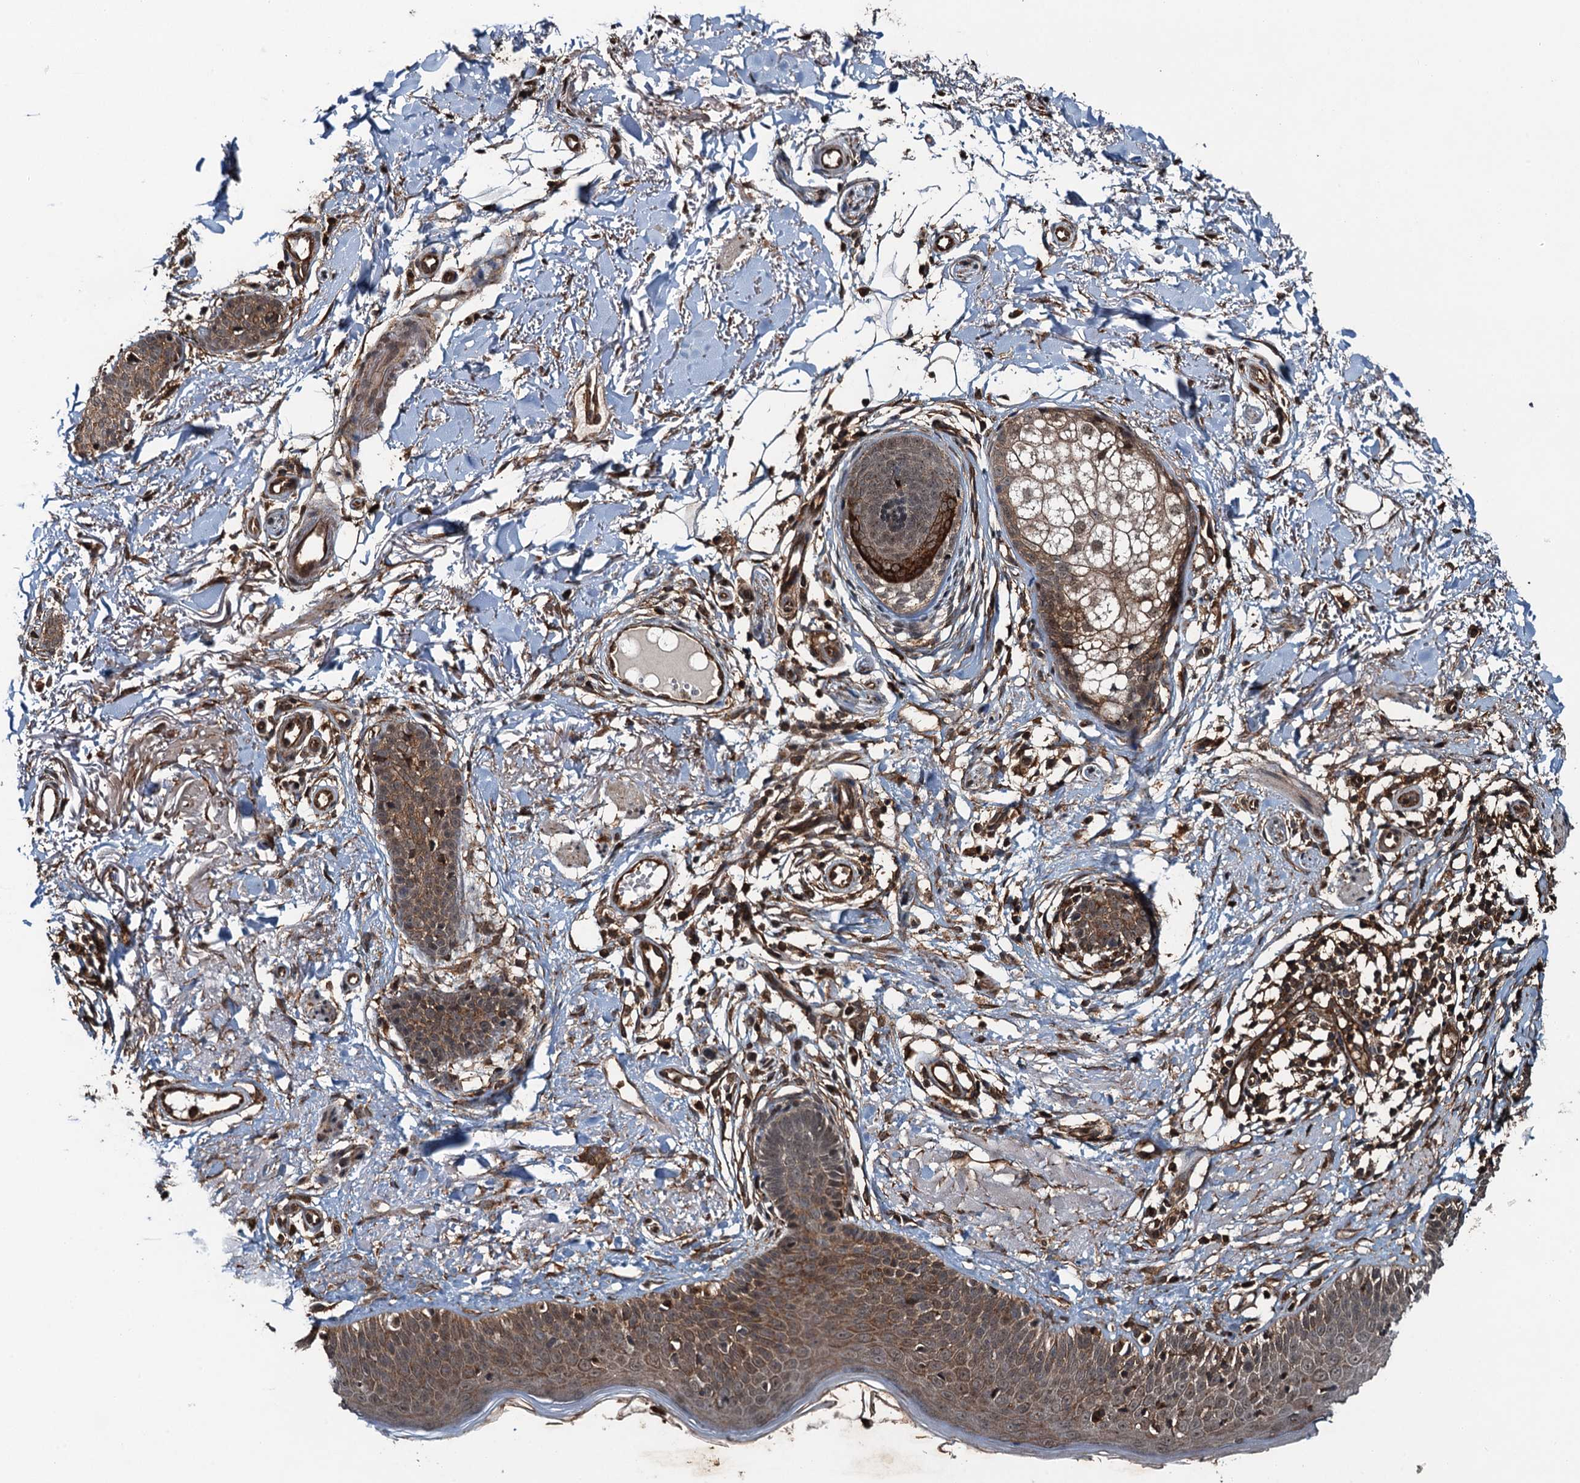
{"staining": {"intensity": "moderate", "quantity": "<25%", "location": "cytoplasmic/membranous"}, "tissue": "skin cancer", "cell_type": "Tumor cells", "image_type": "cancer", "snomed": [{"axis": "morphology", "description": "Basal cell carcinoma"}, {"axis": "topography", "description": "Skin"}], "caption": "Skin basal cell carcinoma tissue reveals moderate cytoplasmic/membranous positivity in approximately <25% of tumor cells", "gene": "WHAMM", "patient": {"sex": "female", "age": 61}}